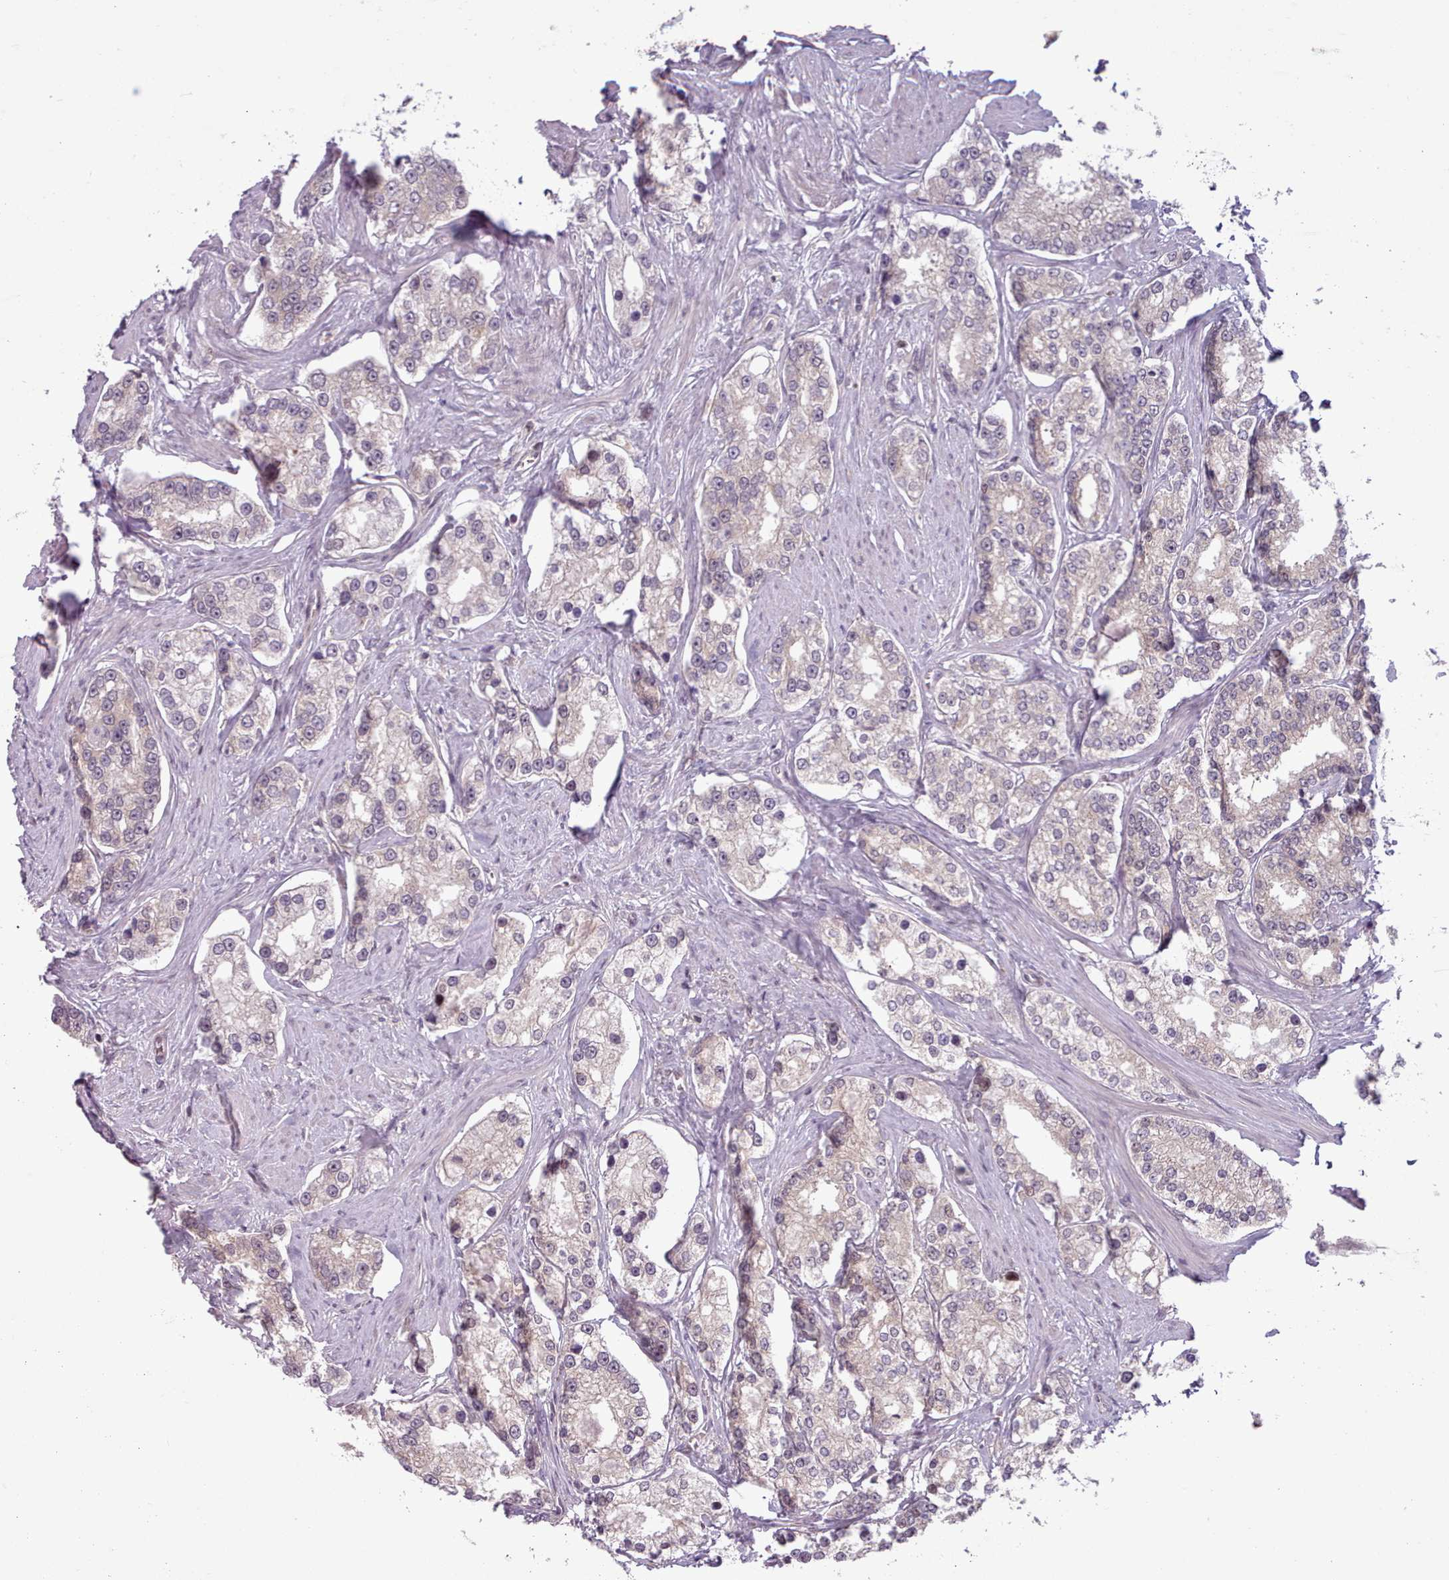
{"staining": {"intensity": "weak", "quantity": "<25%", "location": "cytoplasmic/membranous"}, "tissue": "prostate cancer", "cell_type": "Tumor cells", "image_type": "cancer", "snomed": [{"axis": "morphology", "description": "Normal tissue, NOS"}, {"axis": "morphology", "description": "Adenocarcinoma, High grade"}, {"axis": "topography", "description": "Prostate"}], "caption": "Immunohistochemical staining of prostate high-grade adenocarcinoma displays no significant staining in tumor cells.", "gene": "KBTBD7", "patient": {"sex": "male", "age": 83}}